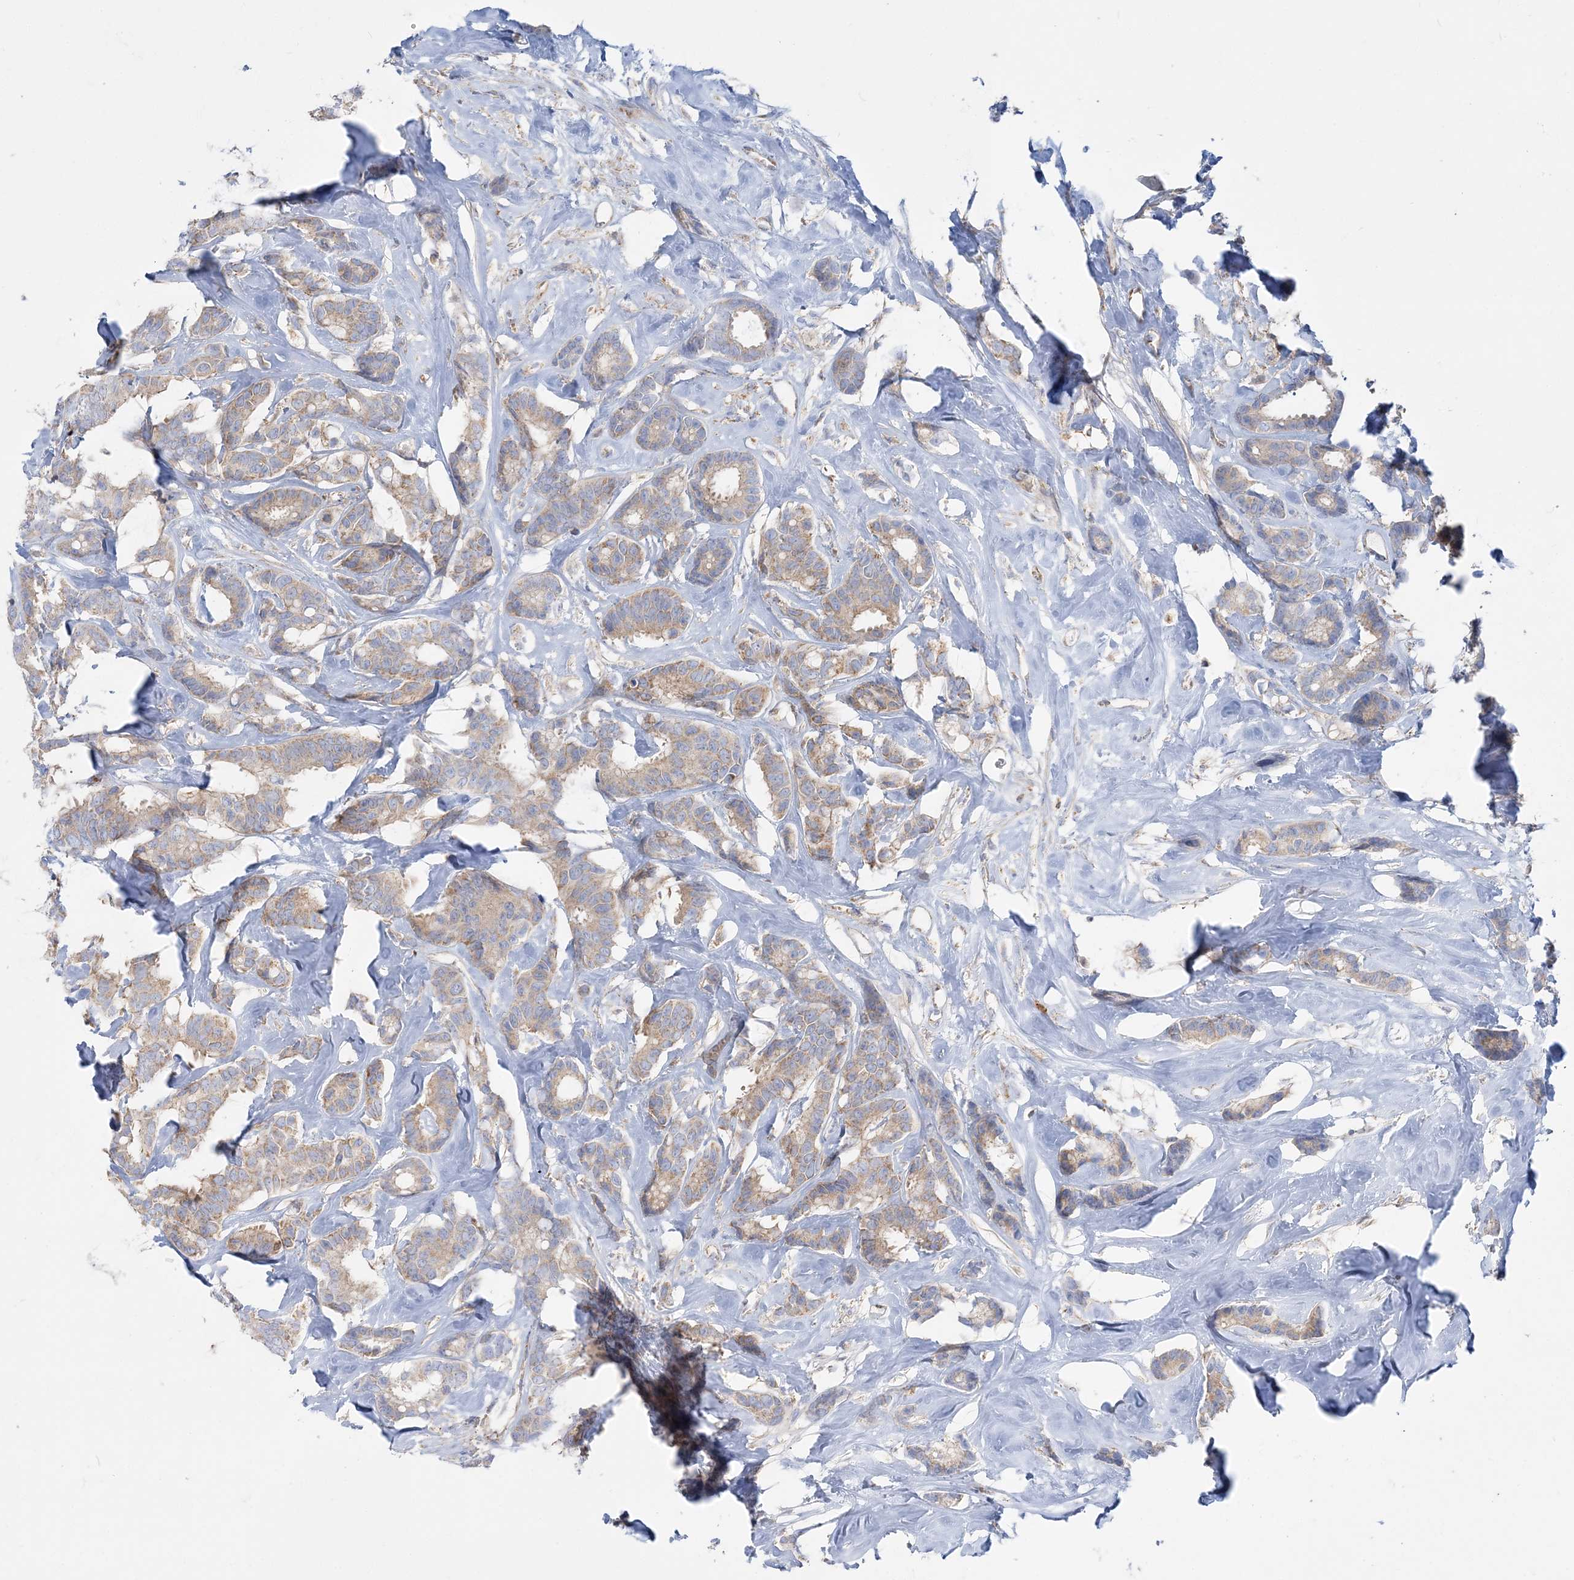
{"staining": {"intensity": "weak", "quantity": "25%-75%", "location": "cytoplasmic/membranous"}, "tissue": "breast cancer", "cell_type": "Tumor cells", "image_type": "cancer", "snomed": [{"axis": "morphology", "description": "Duct carcinoma"}, {"axis": "topography", "description": "Breast"}], "caption": "Brown immunohistochemical staining in human breast cancer (invasive ductal carcinoma) exhibits weak cytoplasmic/membranous staining in about 25%-75% of tumor cells.", "gene": "TBC1D14", "patient": {"sex": "female", "age": 87}}